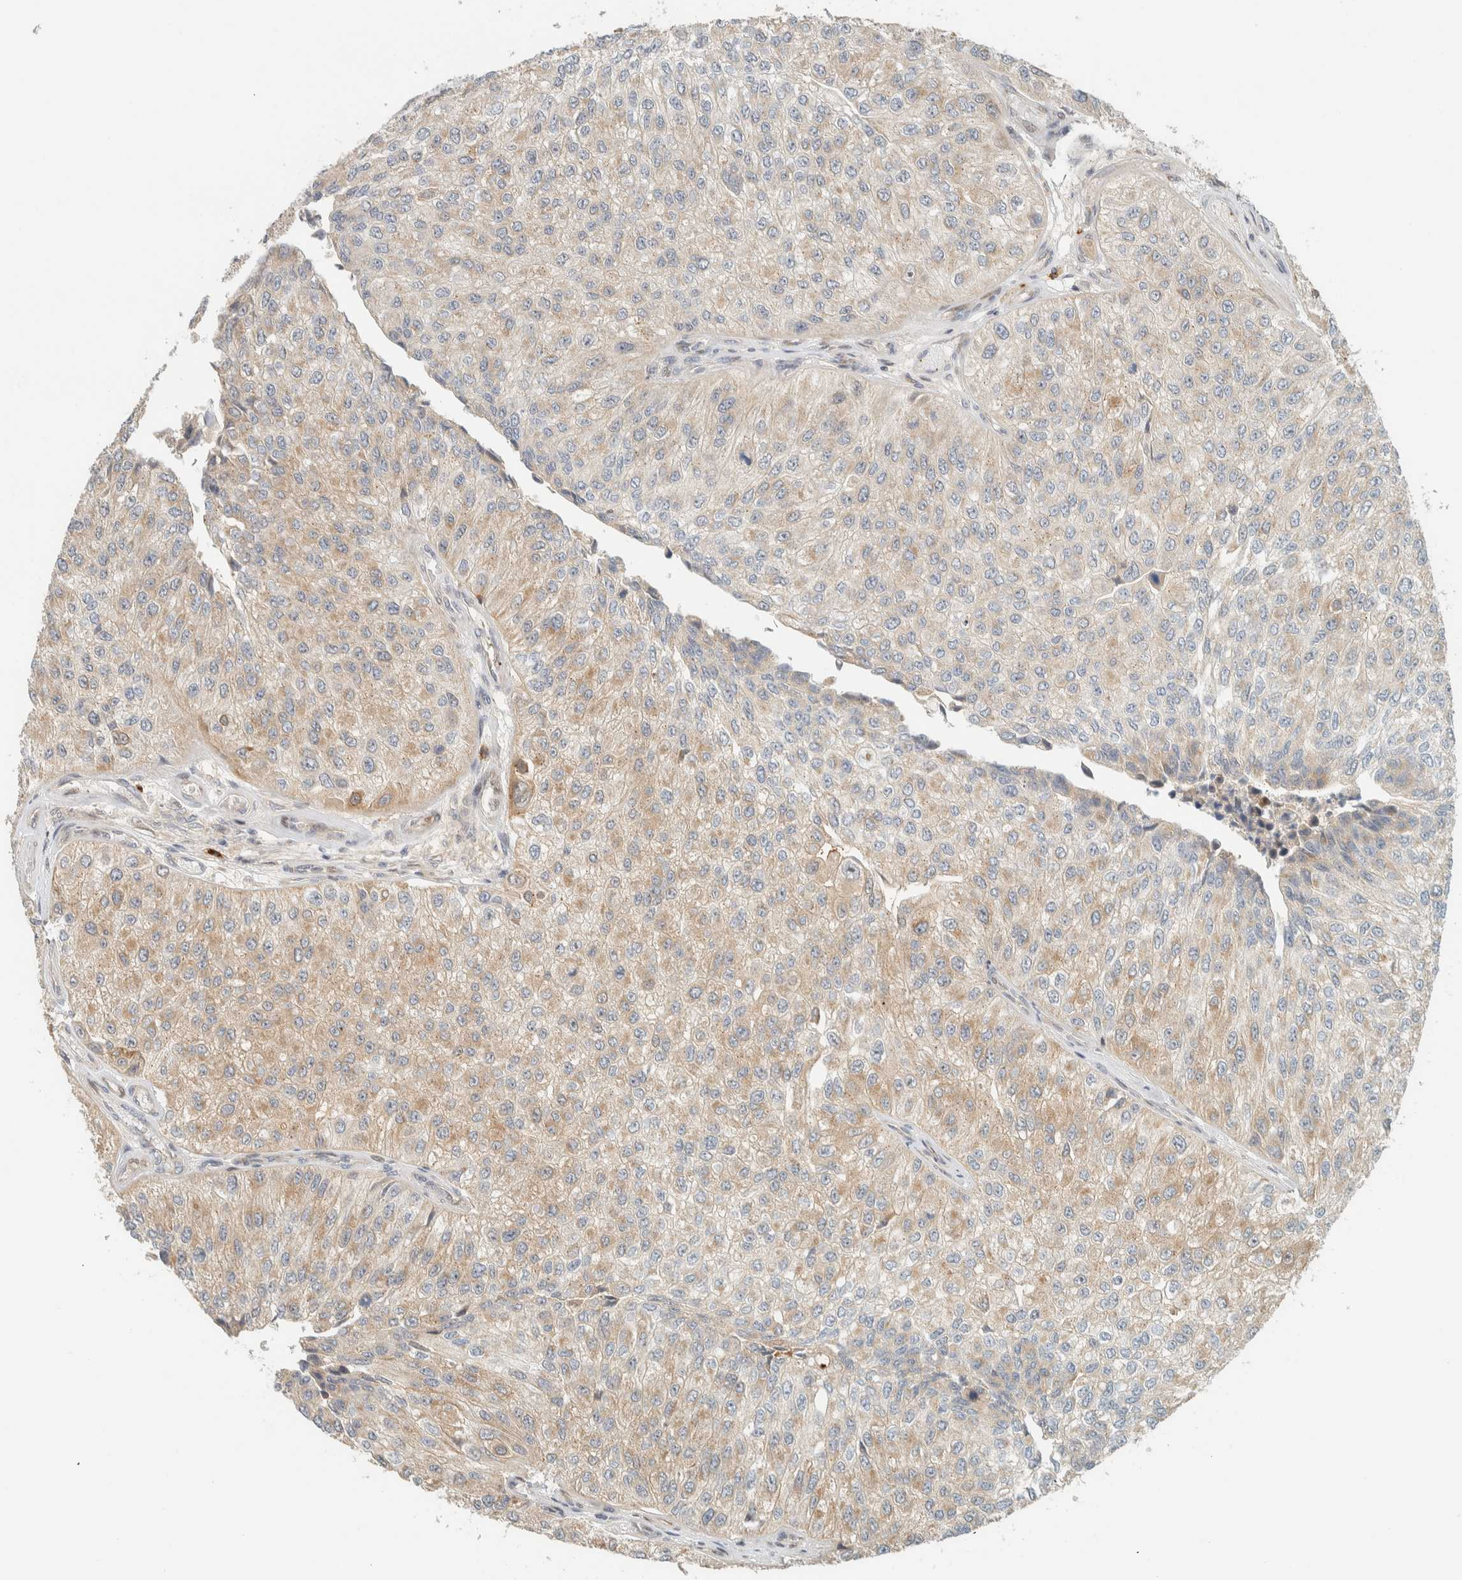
{"staining": {"intensity": "weak", "quantity": "25%-75%", "location": "cytoplasmic/membranous"}, "tissue": "urothelial cancer", "cell_type": "Tumor cells", "image_type": "cancer", "snomed": [{"axis": "morphology", "description": "Urothelial carcinoma, High grade"}, {"axis": "topography", "description": "Kidney"}, {"axis": "topography", "description": "Urinary bladder"}], "caption": "The micrograph reveals staining of urothelial carcinoma (high-grade), revealing weak cytoplasmic/membranous protein positivity (brown color) within tumor cells. (Stains: DAB (3,3'-diaminobenzidine) in brown, nuclei in blue, Microscopy: brightfield microscopy at high magnification).", "gene": "CCDC171", "patient": {"sex": "male", "age": 77}}